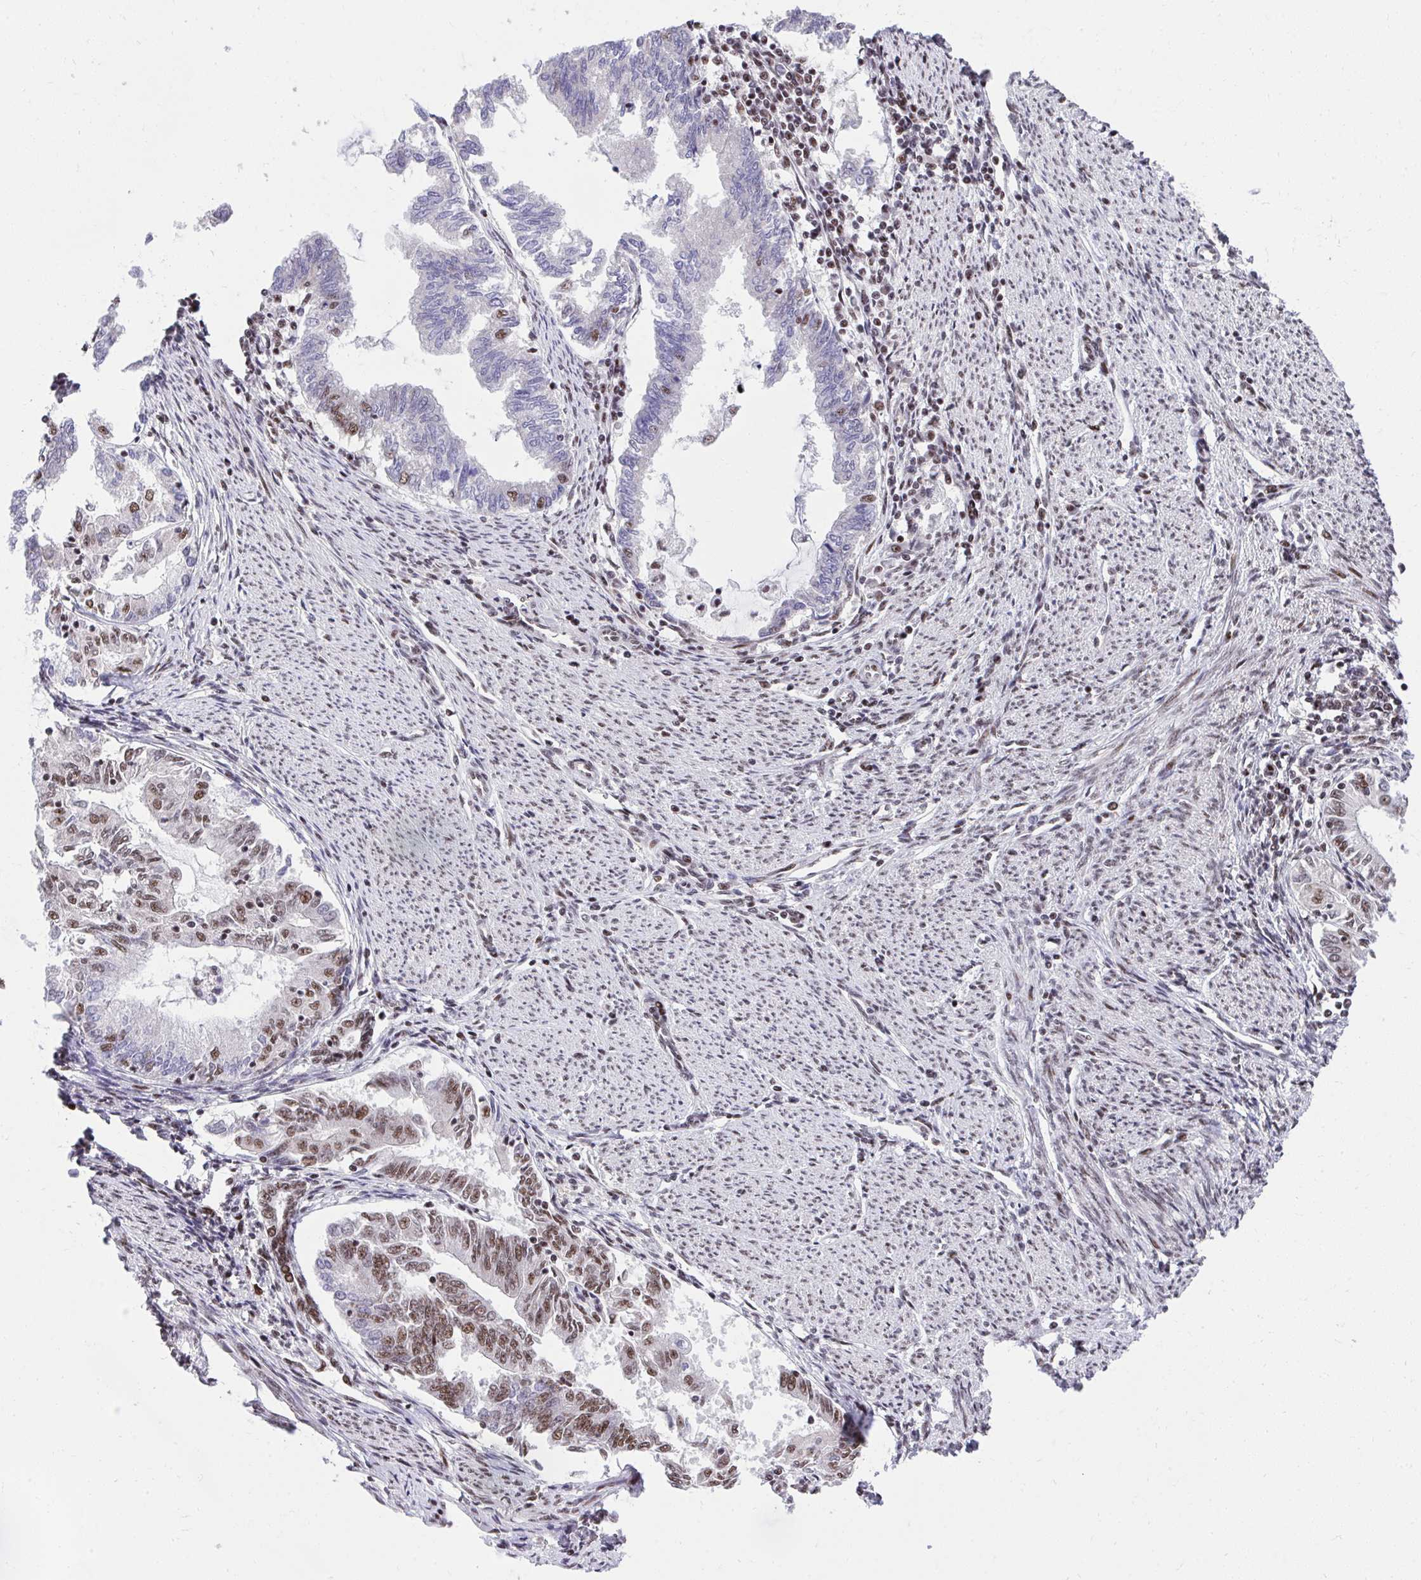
{"staining": {"intensity": "moderate", "quantity": ">75%", "location": "nuclear"}, "tissue": "endometrial cancer", "cell_type": "Tumor cells", "image_type": "cancer", "snomed": [{"axis": "morphology", "description": "Adenocarcinoma, NOS"}, {"axis": "topography", "description": "Endometrium"}], "caption": "Immunohistochemistry (DAB (3,3'-diaminobenzidine)) staining of endometrial adenocarcinoma demonstrates moderate nuclear protein expression in approximately >75% of tumor cells.", "gene": "SYNE4", "patient": {"sex": "female", "age": 79}}